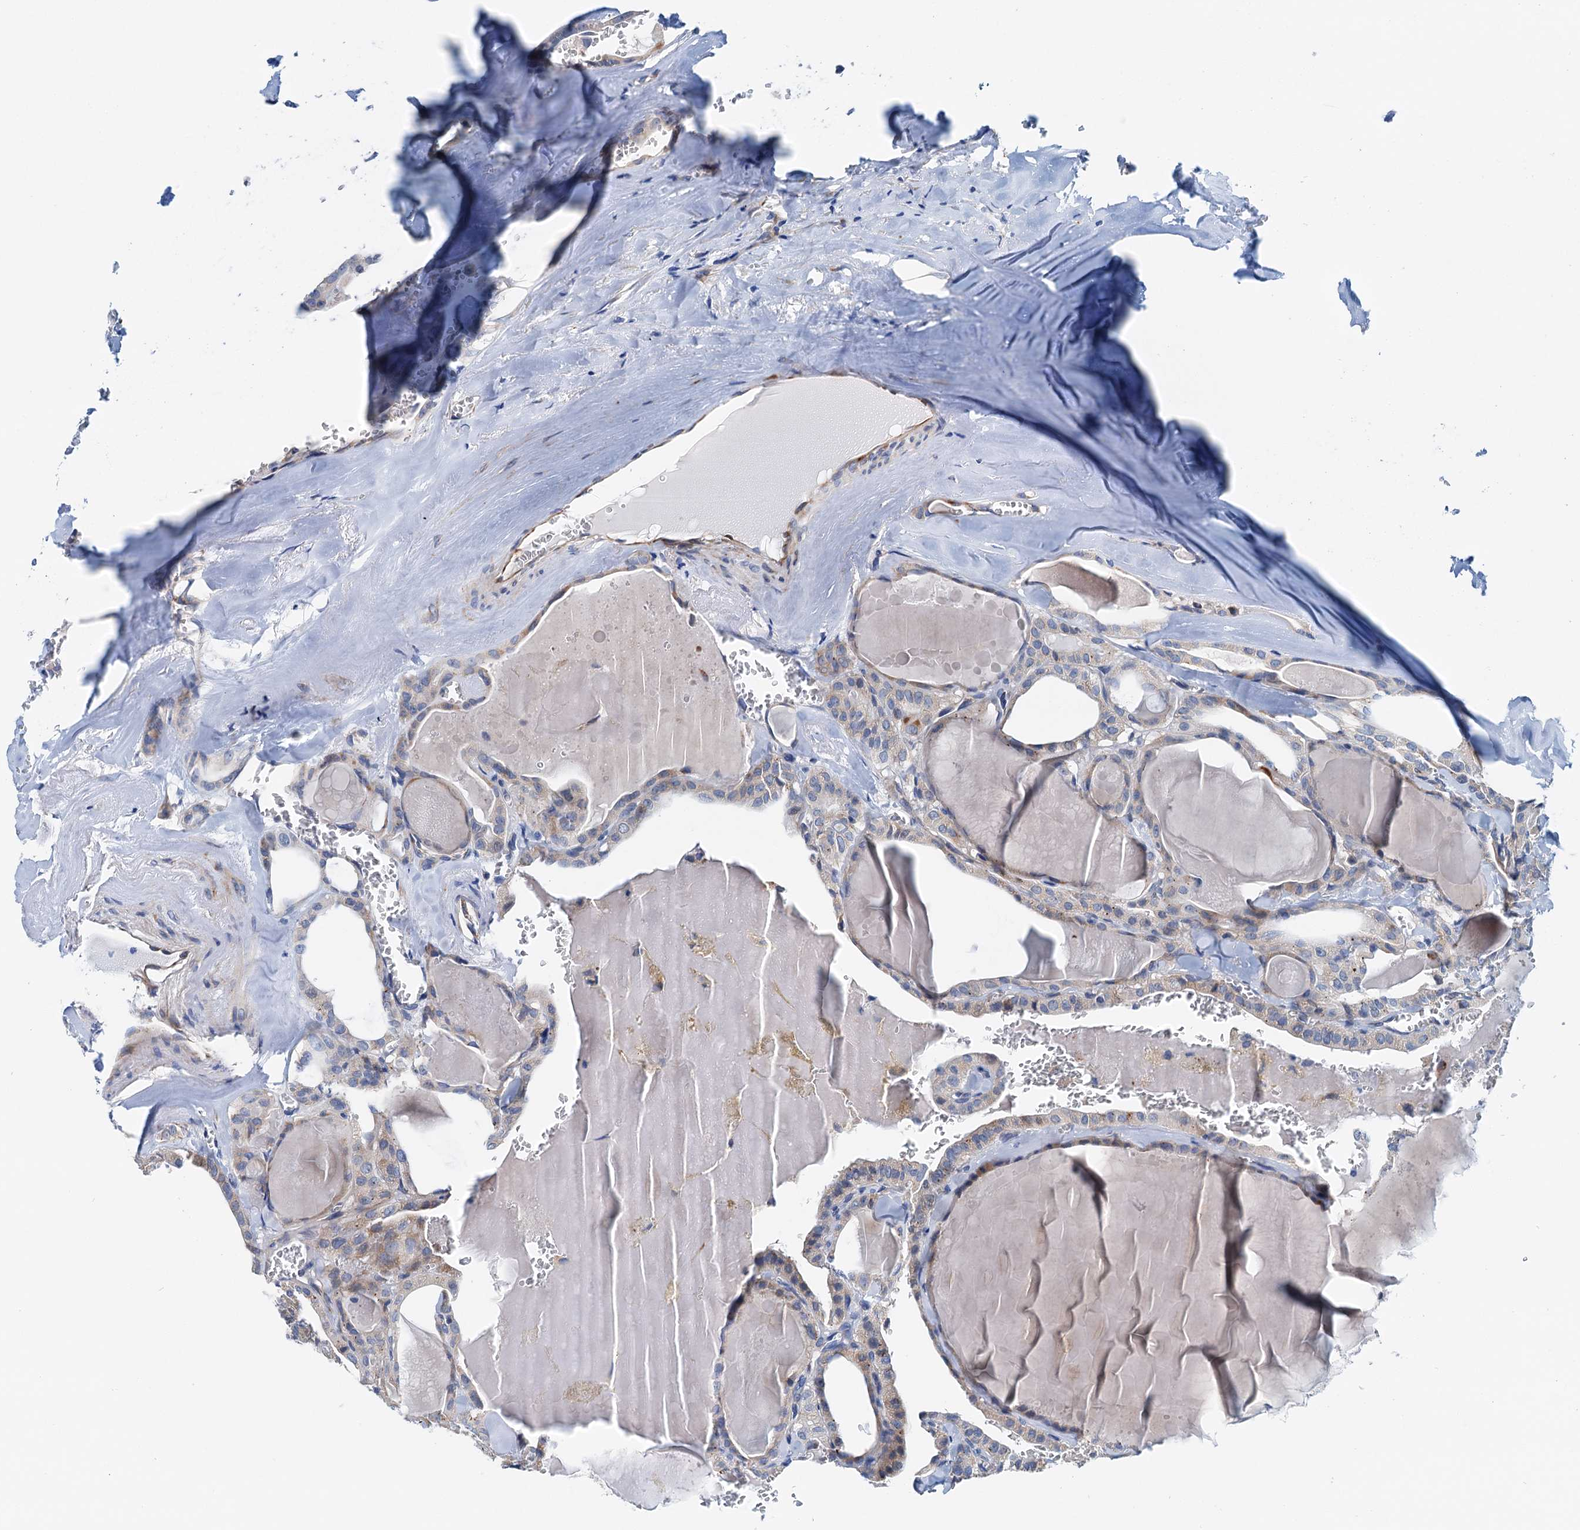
{"staining": {"intensity": "weak", "quantity": "<25%", "location": "cytoplasmic/membranous"}, "tissue": "thyroid cancer", "cell_type": "Tumor cells", "image_type": "cancer", "snomed": [{"axis": "morphology", "description": "Papillary adenocarcinoma, NOS"}, {"axis": "topography", "description": "Thyroid gland"}], "caption": "Tumor cells are negative for brown protein staining in thyroid papillary adenocarcinoma.", "gene": "ELAC1", "patient": {"sex": "male", "age": 52}}